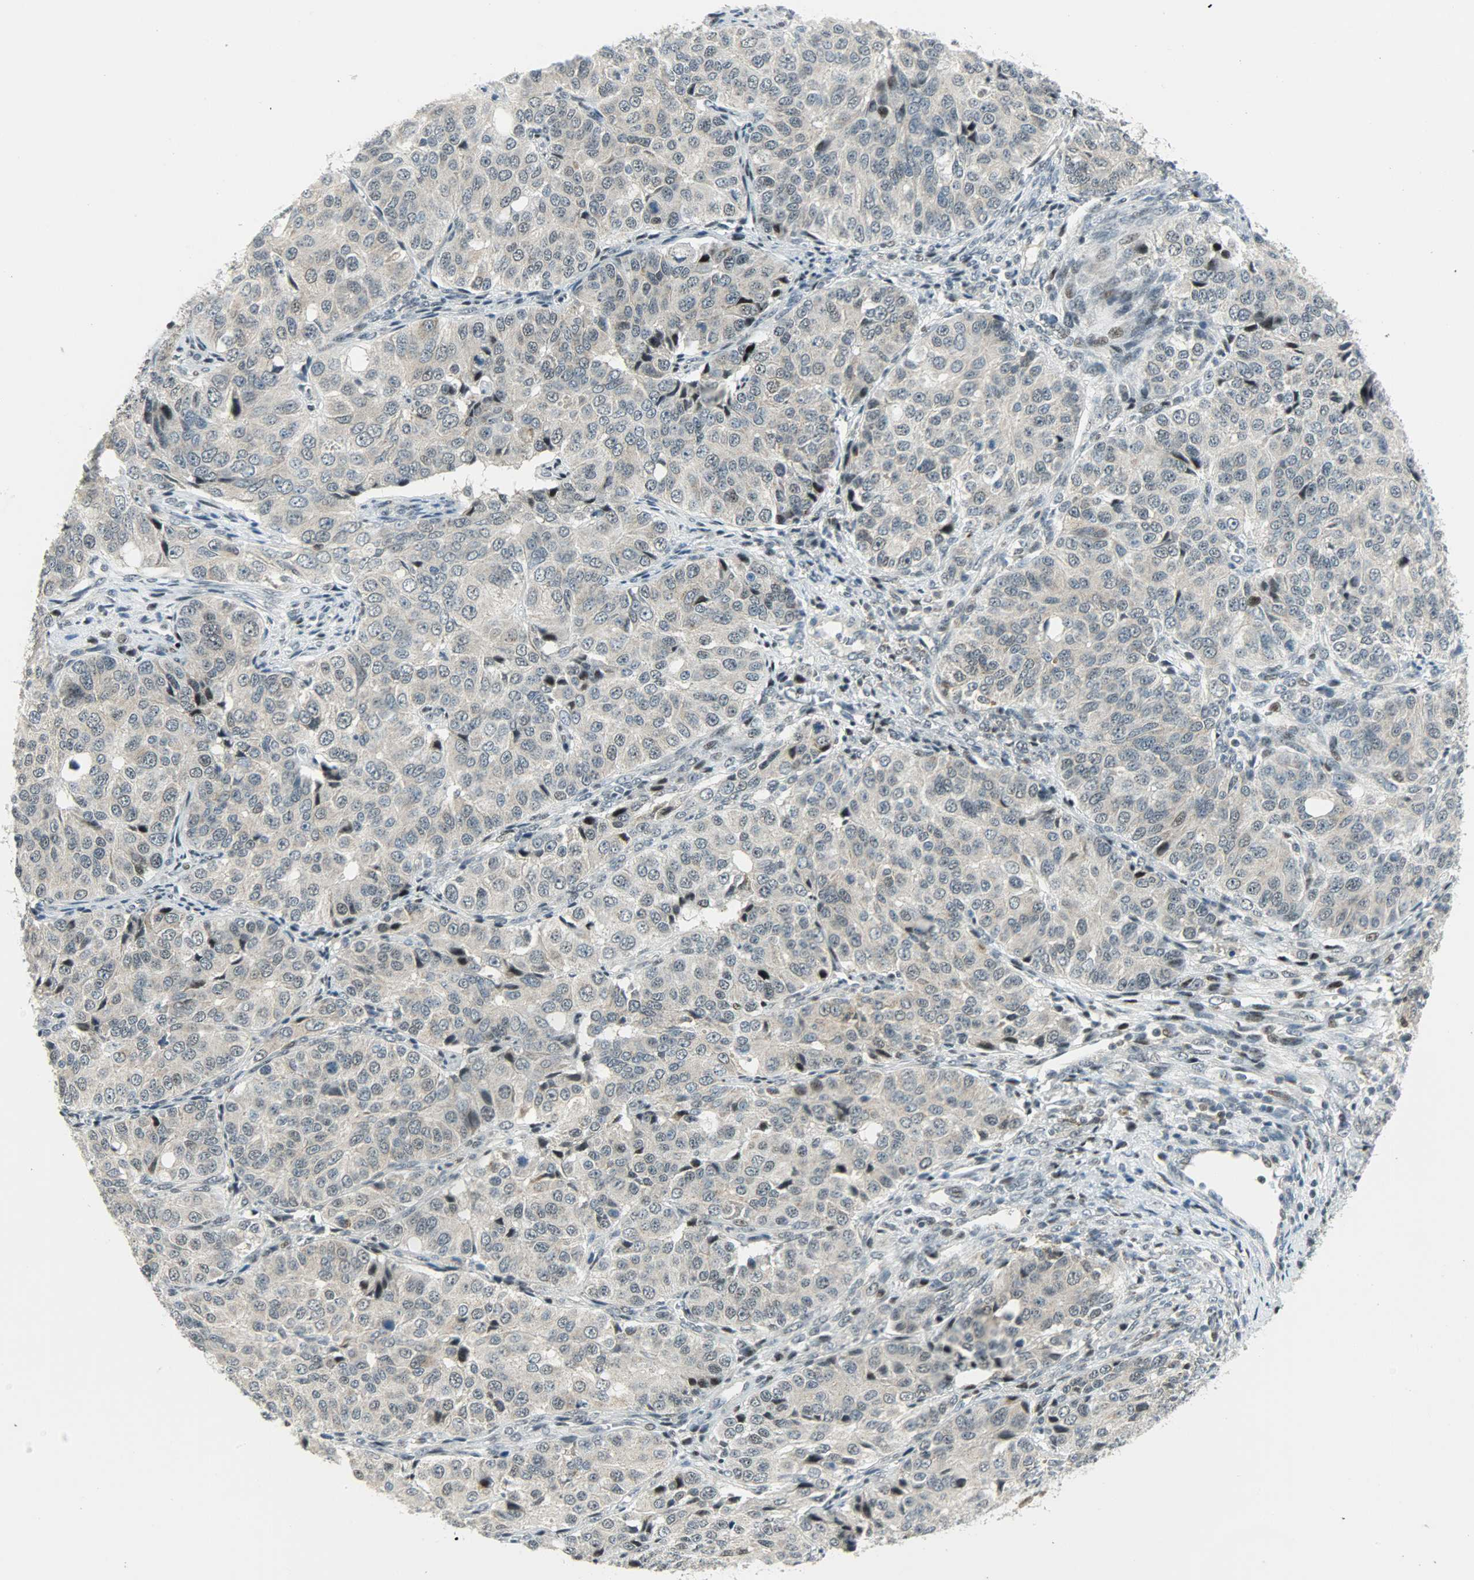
{"staining": {"intensity": "weak", "quantity": "25%-75%", "location": "cytoplasmic/membranous"}, "tissue": "ovarian cancer", "cell_type": "Tumor cells", "image_type": "cancer", "snomed": [{"axis": "morphology", "description": "Carcinoma, endometroid"}, {"axis": "topography", "description": "Ovary"}], "caption": "Endometroid carcinoma (ovarian) tissue reveals weak cytoplasmic/membranous expression in approximately 25%-75% of tumor cells, visualized by immunohistochemistry.", "gene": "IL15", "patient": {"sex": "female", "age": 51}}